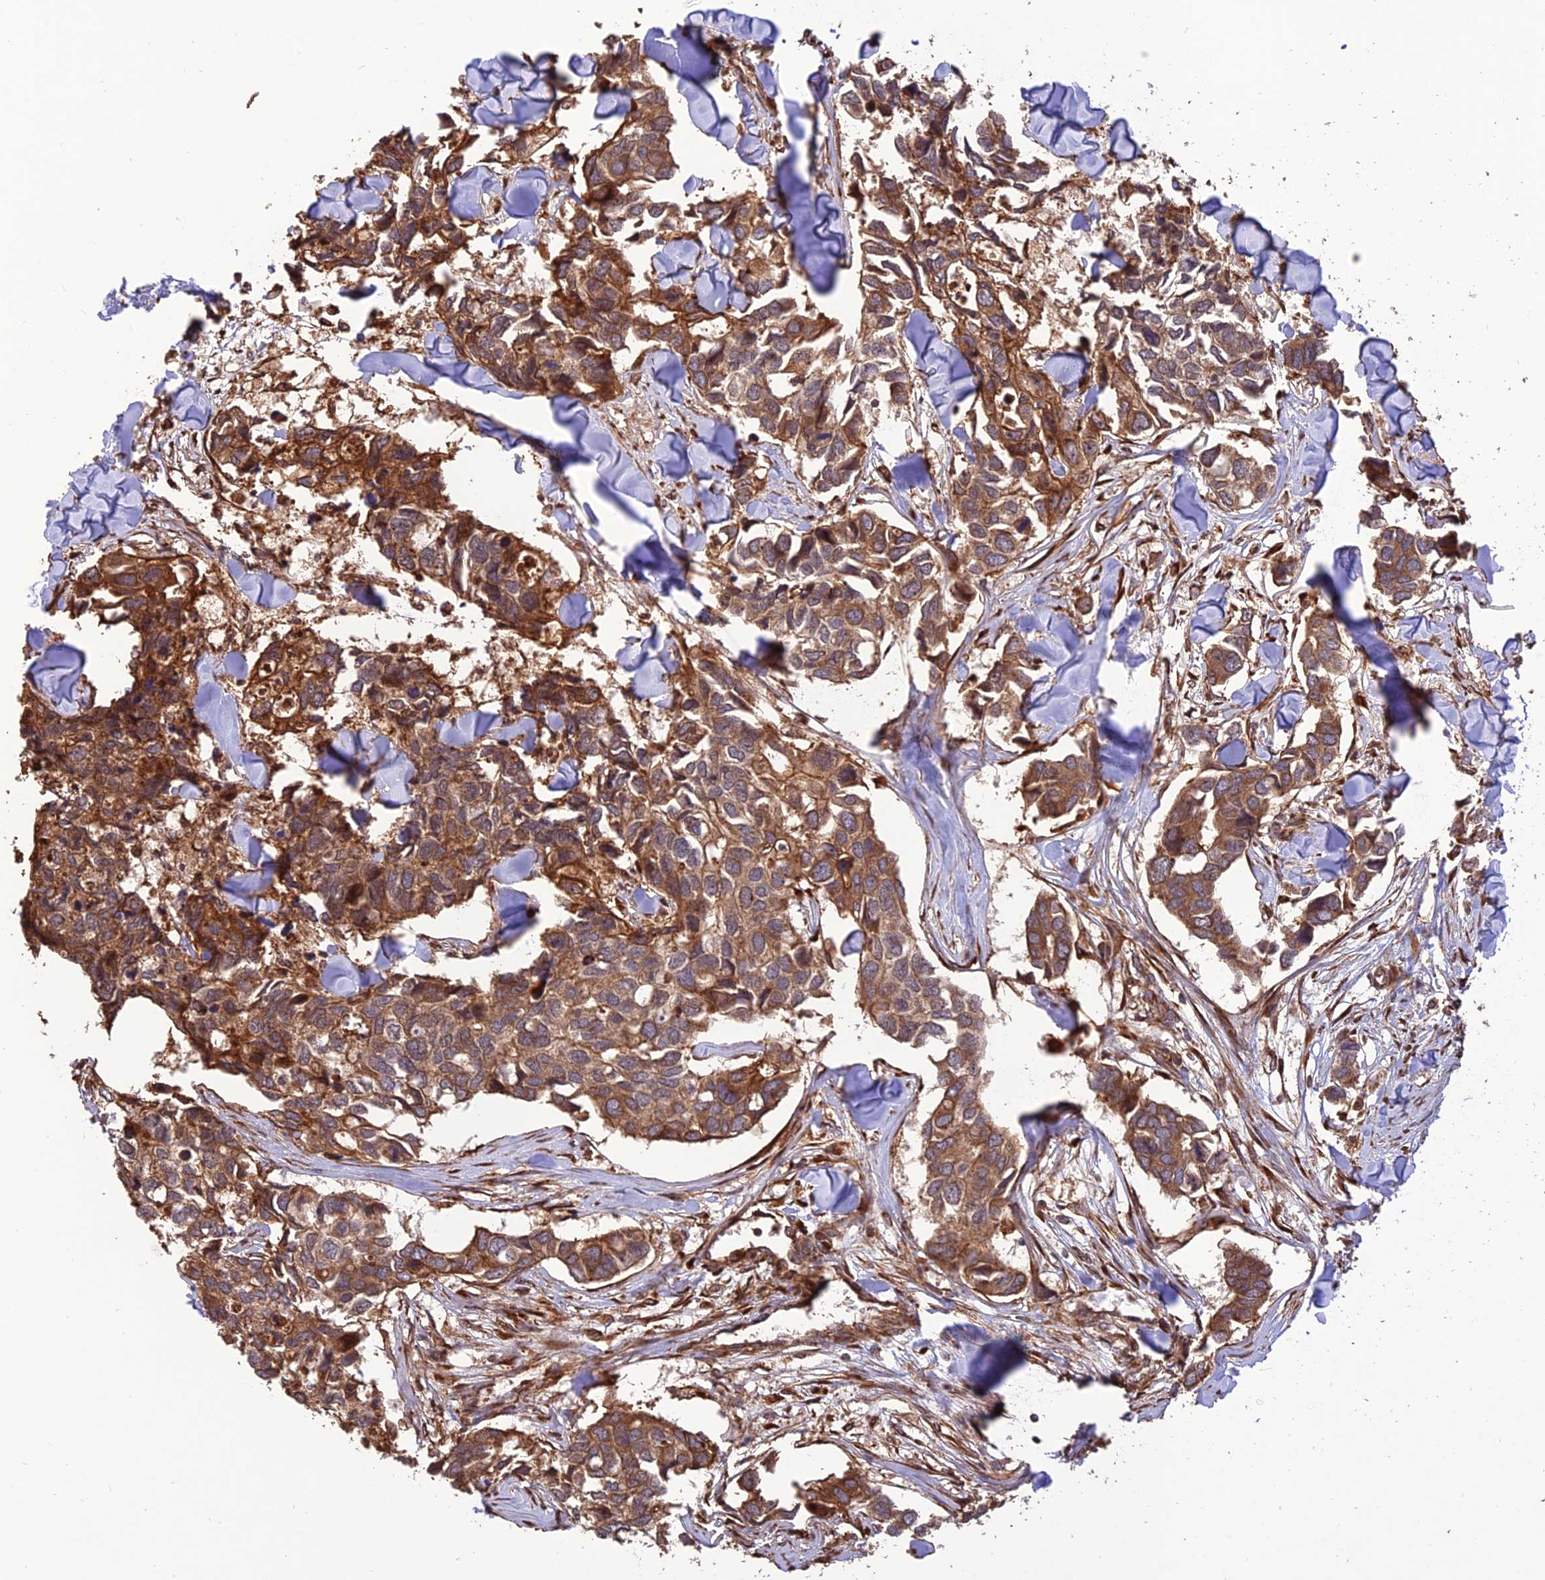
{"staining": {"intensity": "strong", "quantity": ">75%", "location": "cytoplasmic/membranous"}, "tissue": "breast cancer", "cell_type": "Tumor cells", "image_type": "cancer", "snomed": [{"axis": "morphology", "description": "Duct carcinoma"}, {"axis": "topography", "description": "Breast"}], "caption": "Breast invasive ductal carcinoma was stained to show a protein in brown. There is high levels of strong cytoplasmic/membranous staining in about >75% of tumor cells.", "gene": "CREBL2", "patient": {"sex": "female", "age": 83}}